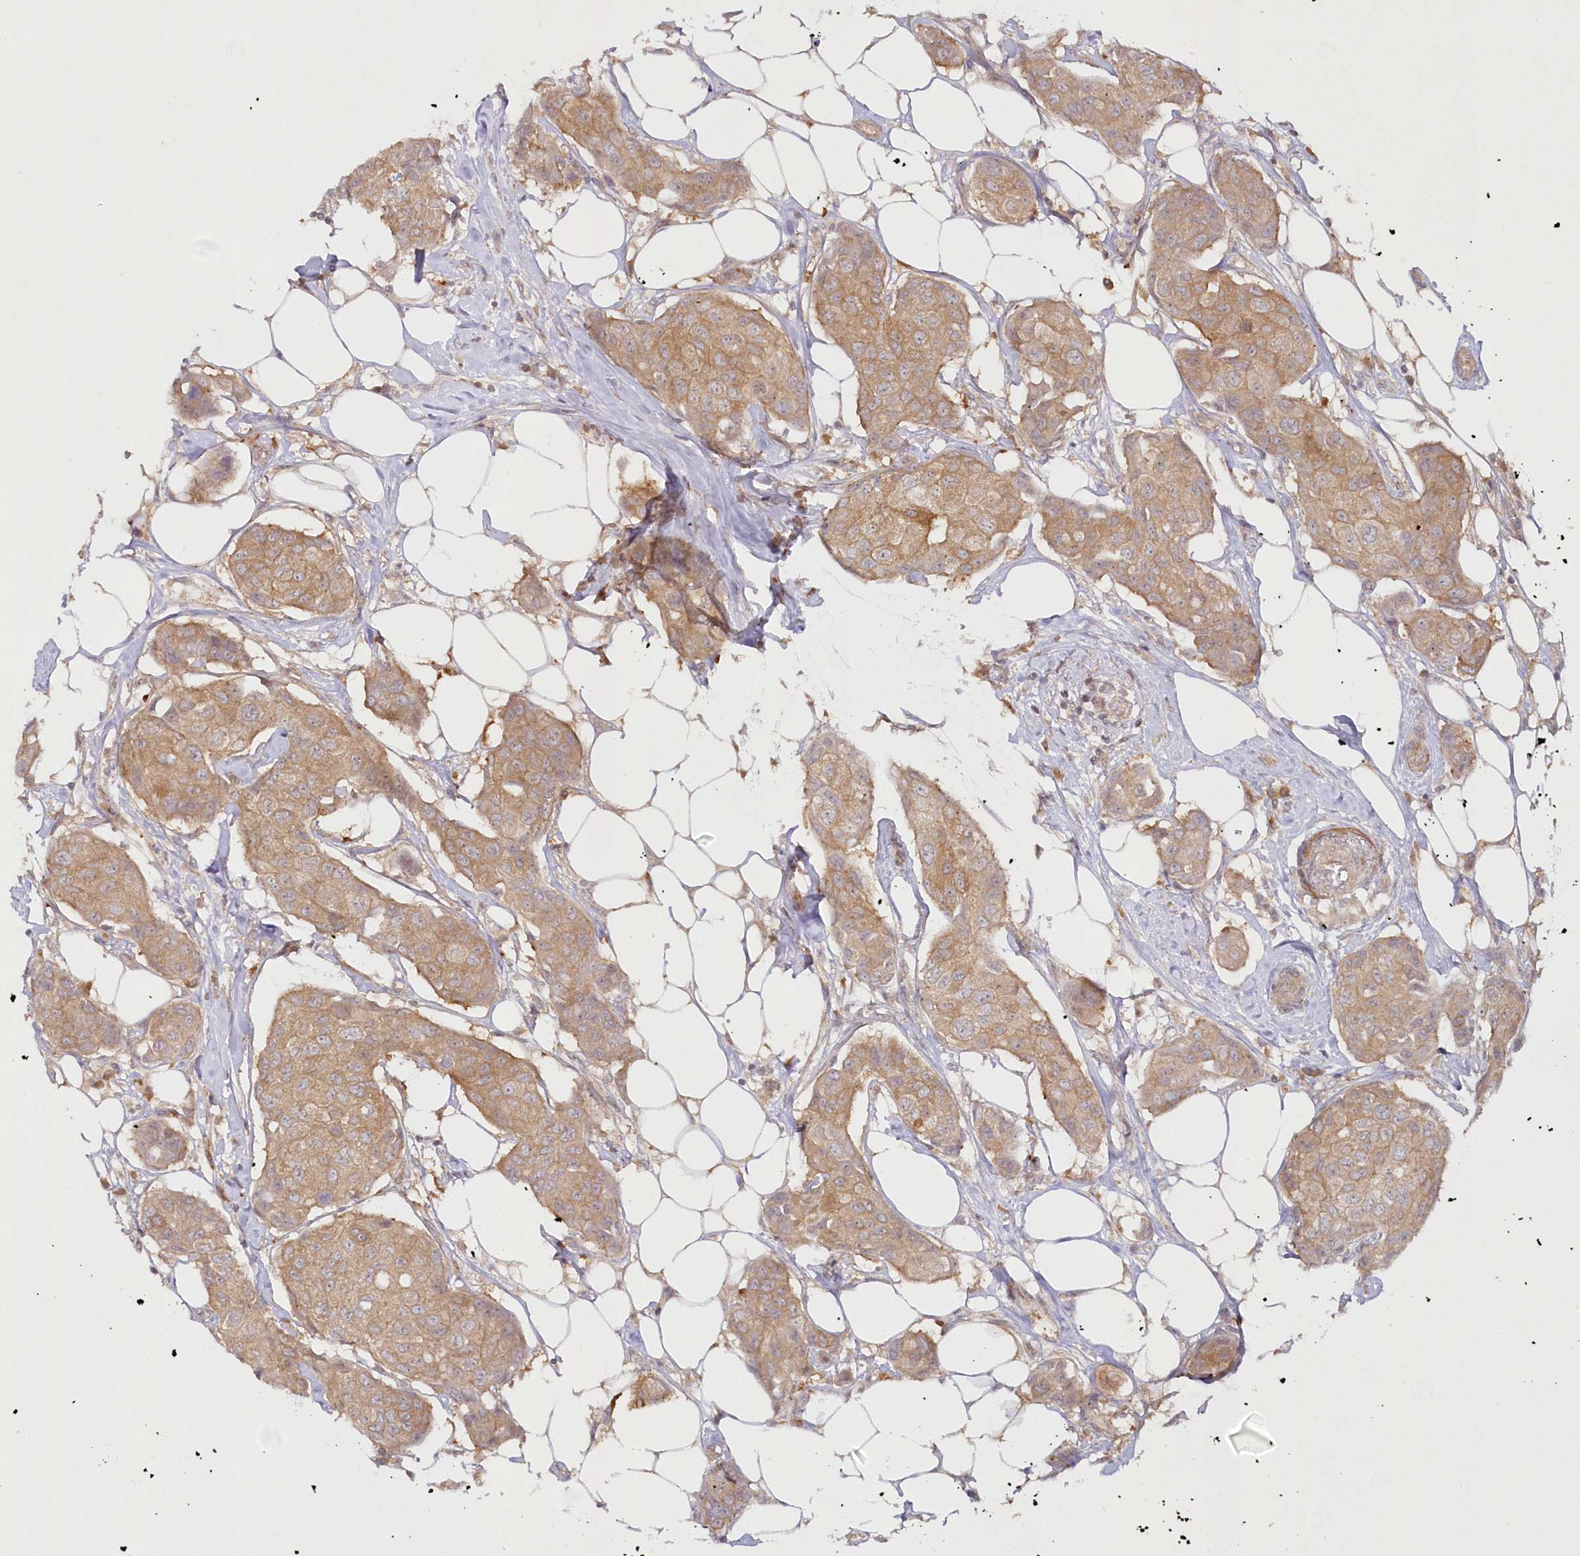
{"staining": {"intensity": "moderate", "quantity": ">75%", "location": "cytoplasmic/membranous"}, "tissue": "breast cancer", "cell_type": "Tumor cells", "image_type": "cancer", "snomed": [{"axis": "morphology", "description": "Duct carcinoma"}, {"axis": "topography", "description": "Breast"}], "caption": "Protein expression analysis of human breast cancer reveals moderate cytoplasmic/membranous positivity in approximately >75% of tumor cells. The staining was performed using DAB (3,3'-diaminobenzidine) to visualize the protein expression in brown, while the nuclei were stained in blue with hematoxylin (Magnification: 20x).", "gene": "IPMK", "patient": {"sex": "female", "age": 80}}